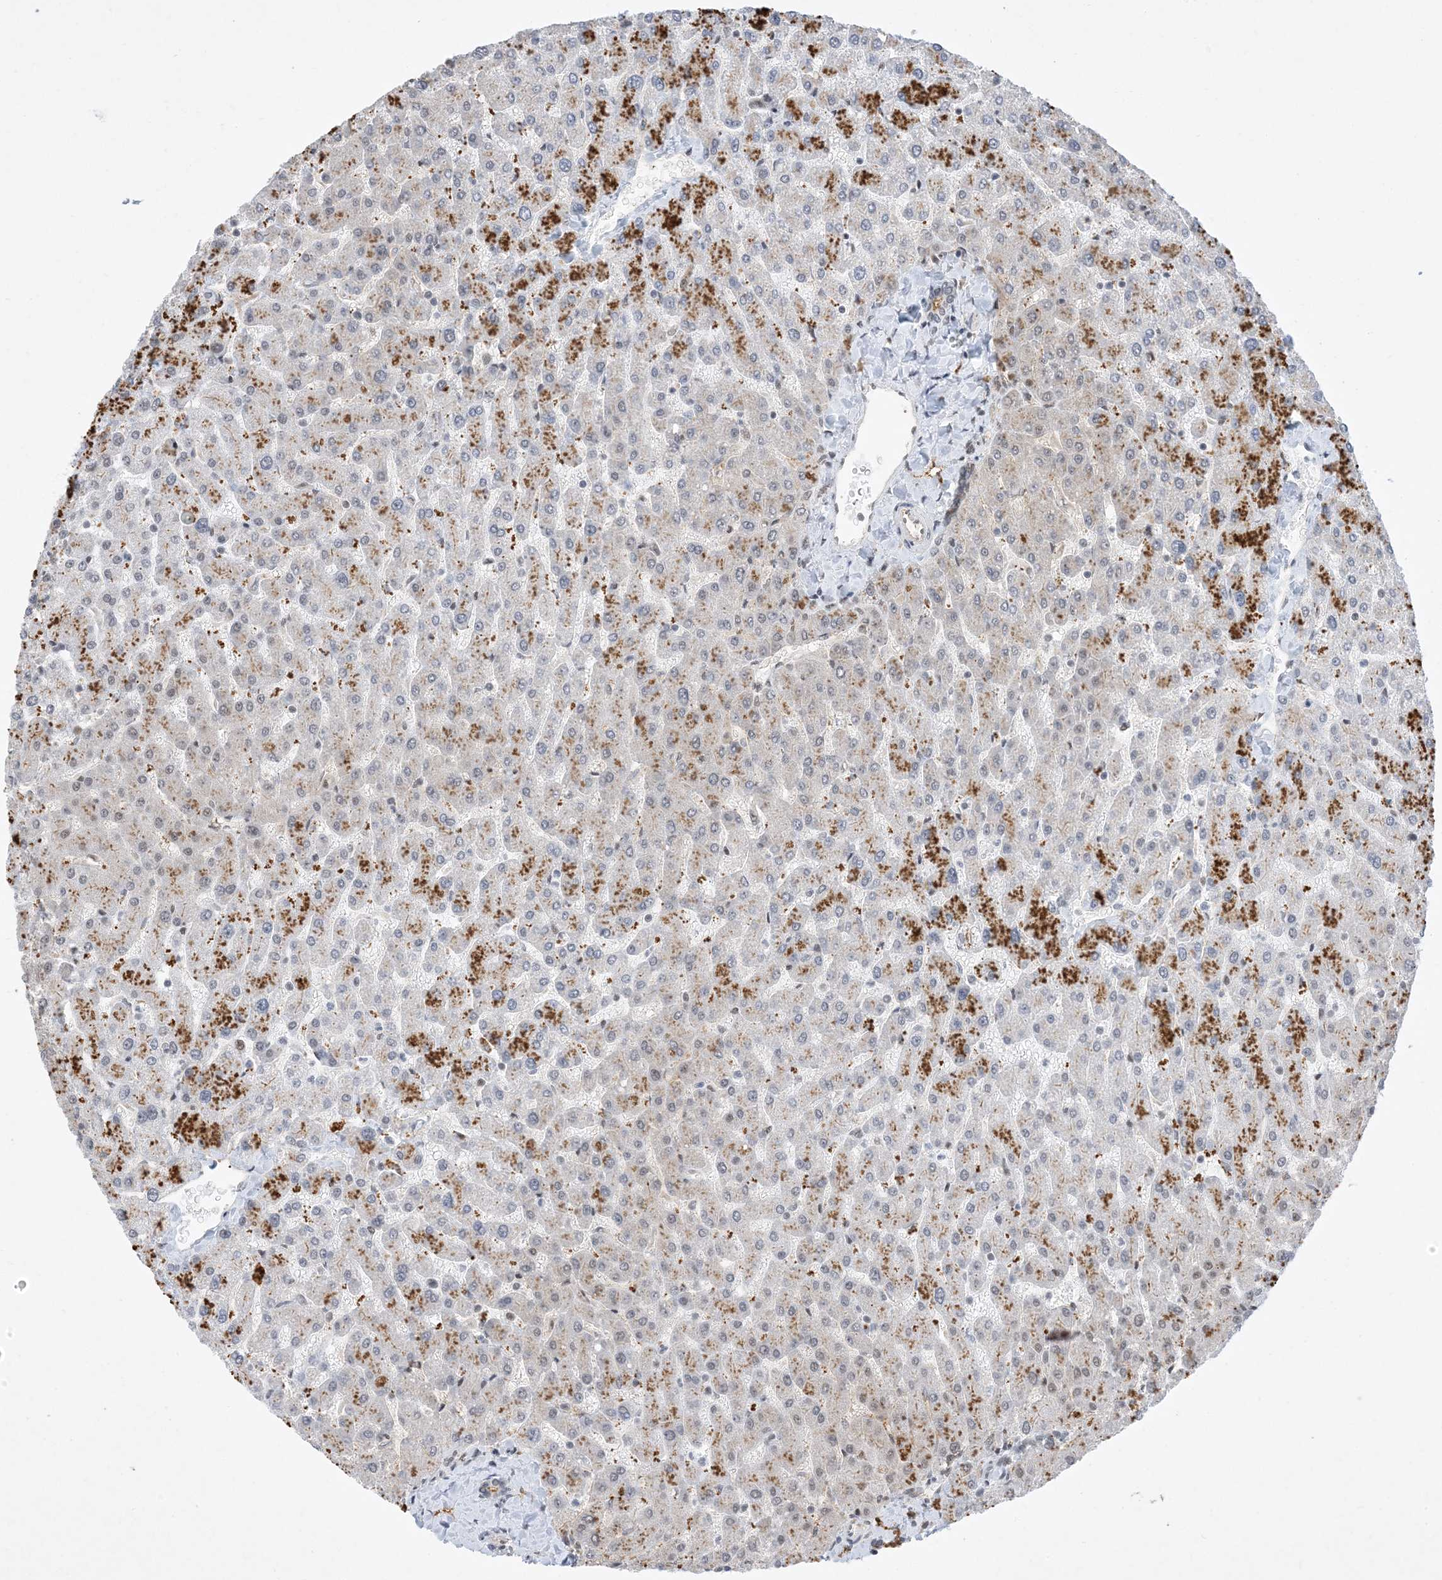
{"staining": {"intensity": "moderate", "quantity": "<25%", "location": "cytoplasmic/membranous"}, "tissue": "liver", "cell_type": "Cholangiocytes", "image_type": "normal", "snomed": [{"axis": "morphology", "description": "Normal tissue, NOS"}, {"axis": "topography", "description": "Liver"}], "caption": "Approximately <25% of cholangiocytes in normal human liver display moderate cytoplasmic/membranous protein positivity as visualized by brown immunohistochemical staining.", "gene": "SF3A3", "patient": {"sex": "male", "age": 55}}